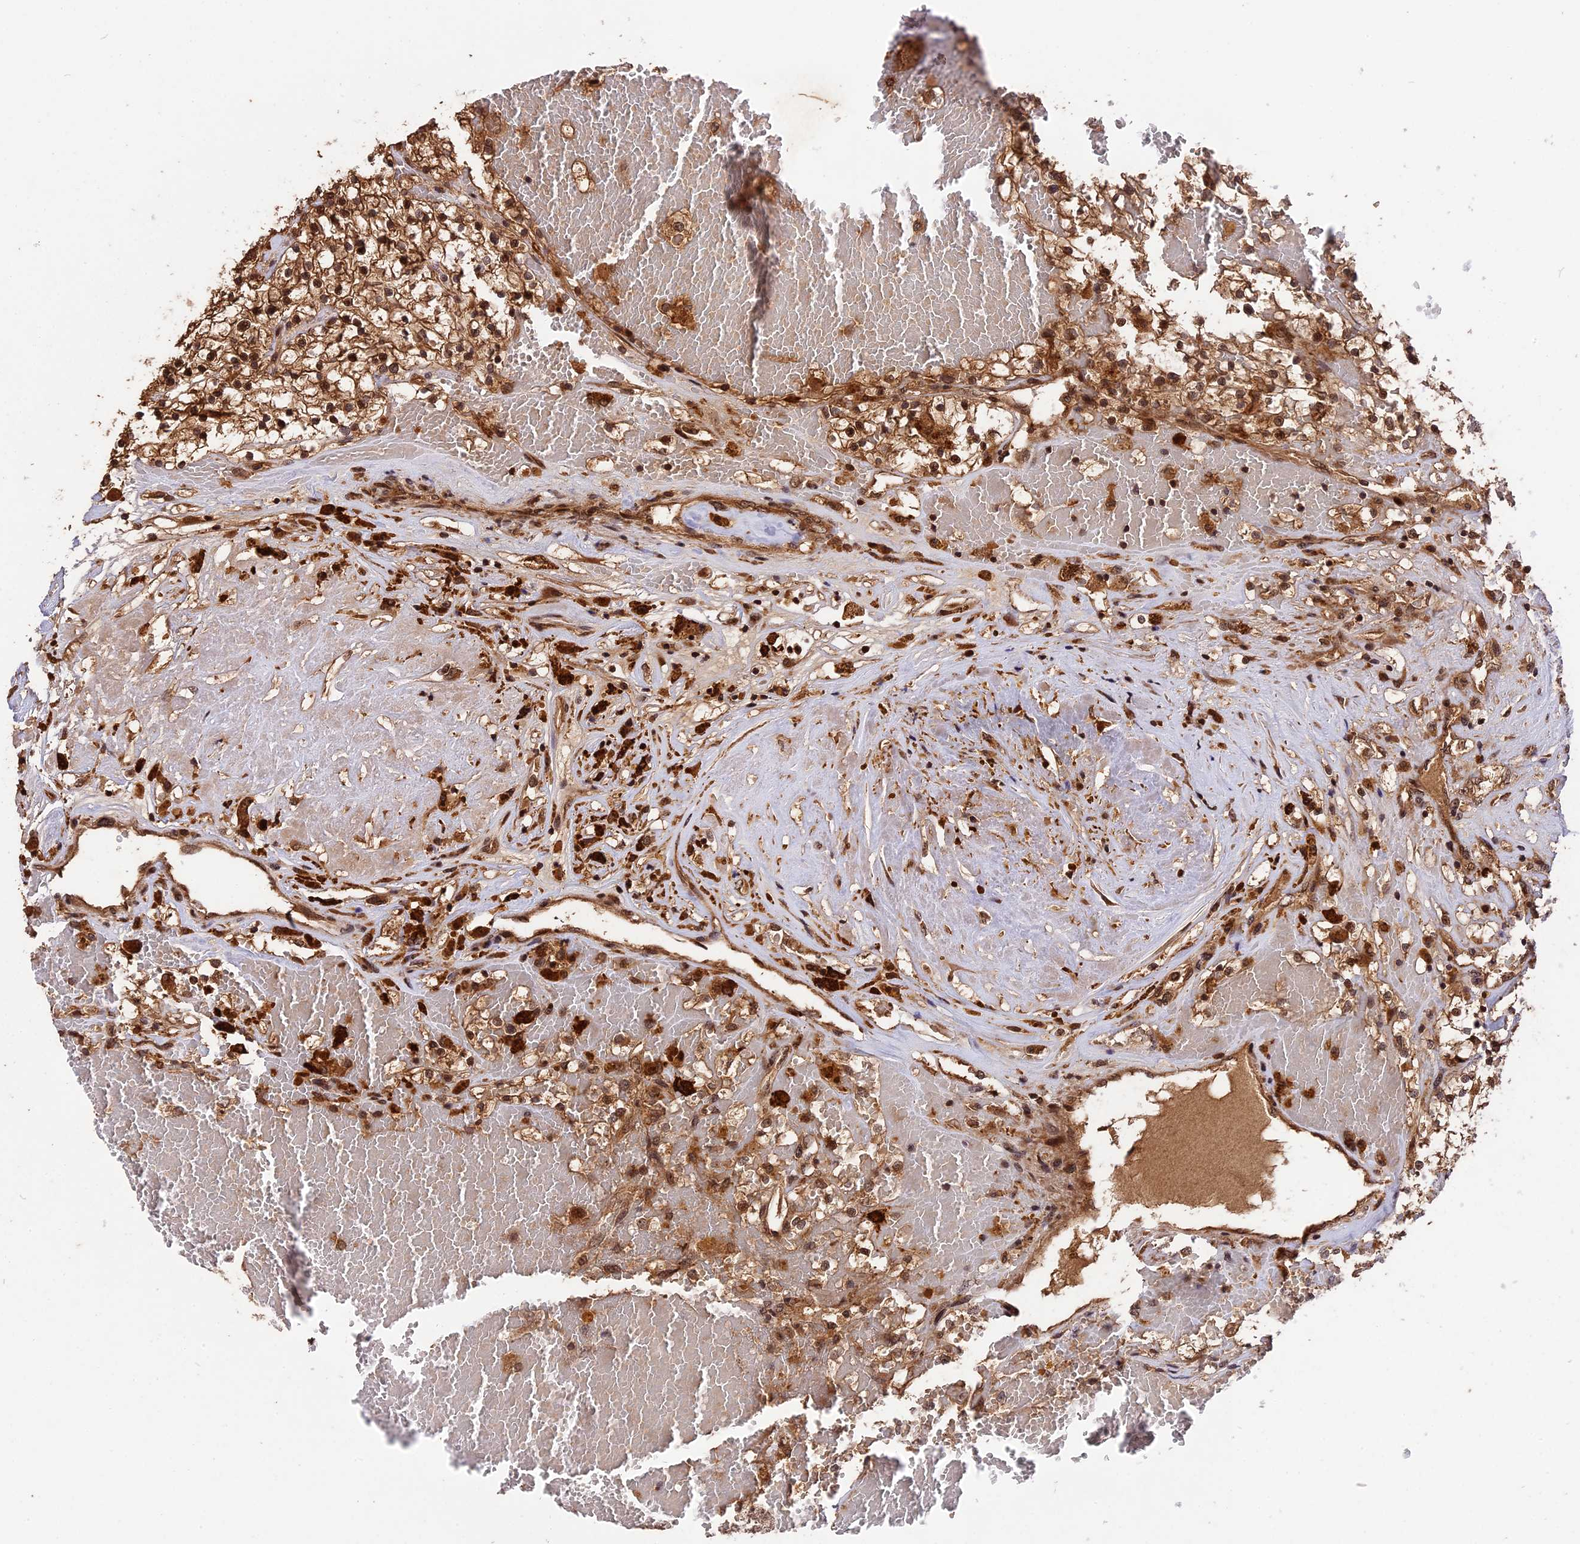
{"staining": {"intensity": "strong", "quantity": ">75%", "location": "cytoplasmic/membranous,nuclear"}, "tissue": "renal cancer", "cell_type": "Tumor cells", "image_type": "cancer", "snomed": [{"axis": "morphology", "description": "Normal tissue, NOS"}, {"axis": "morphology", "description": "Adenocarcinoma, NOS"}, {"axis": "topography", "description": "Kidney"}], "caption": "IHC of renal cancer demonstrates high levels of strong cytoplasmic/membranous and nuclear expression in about >75% of tumor cells.", "gene": "ESCO1", "patient": {"sex": "male", "age": 68}}